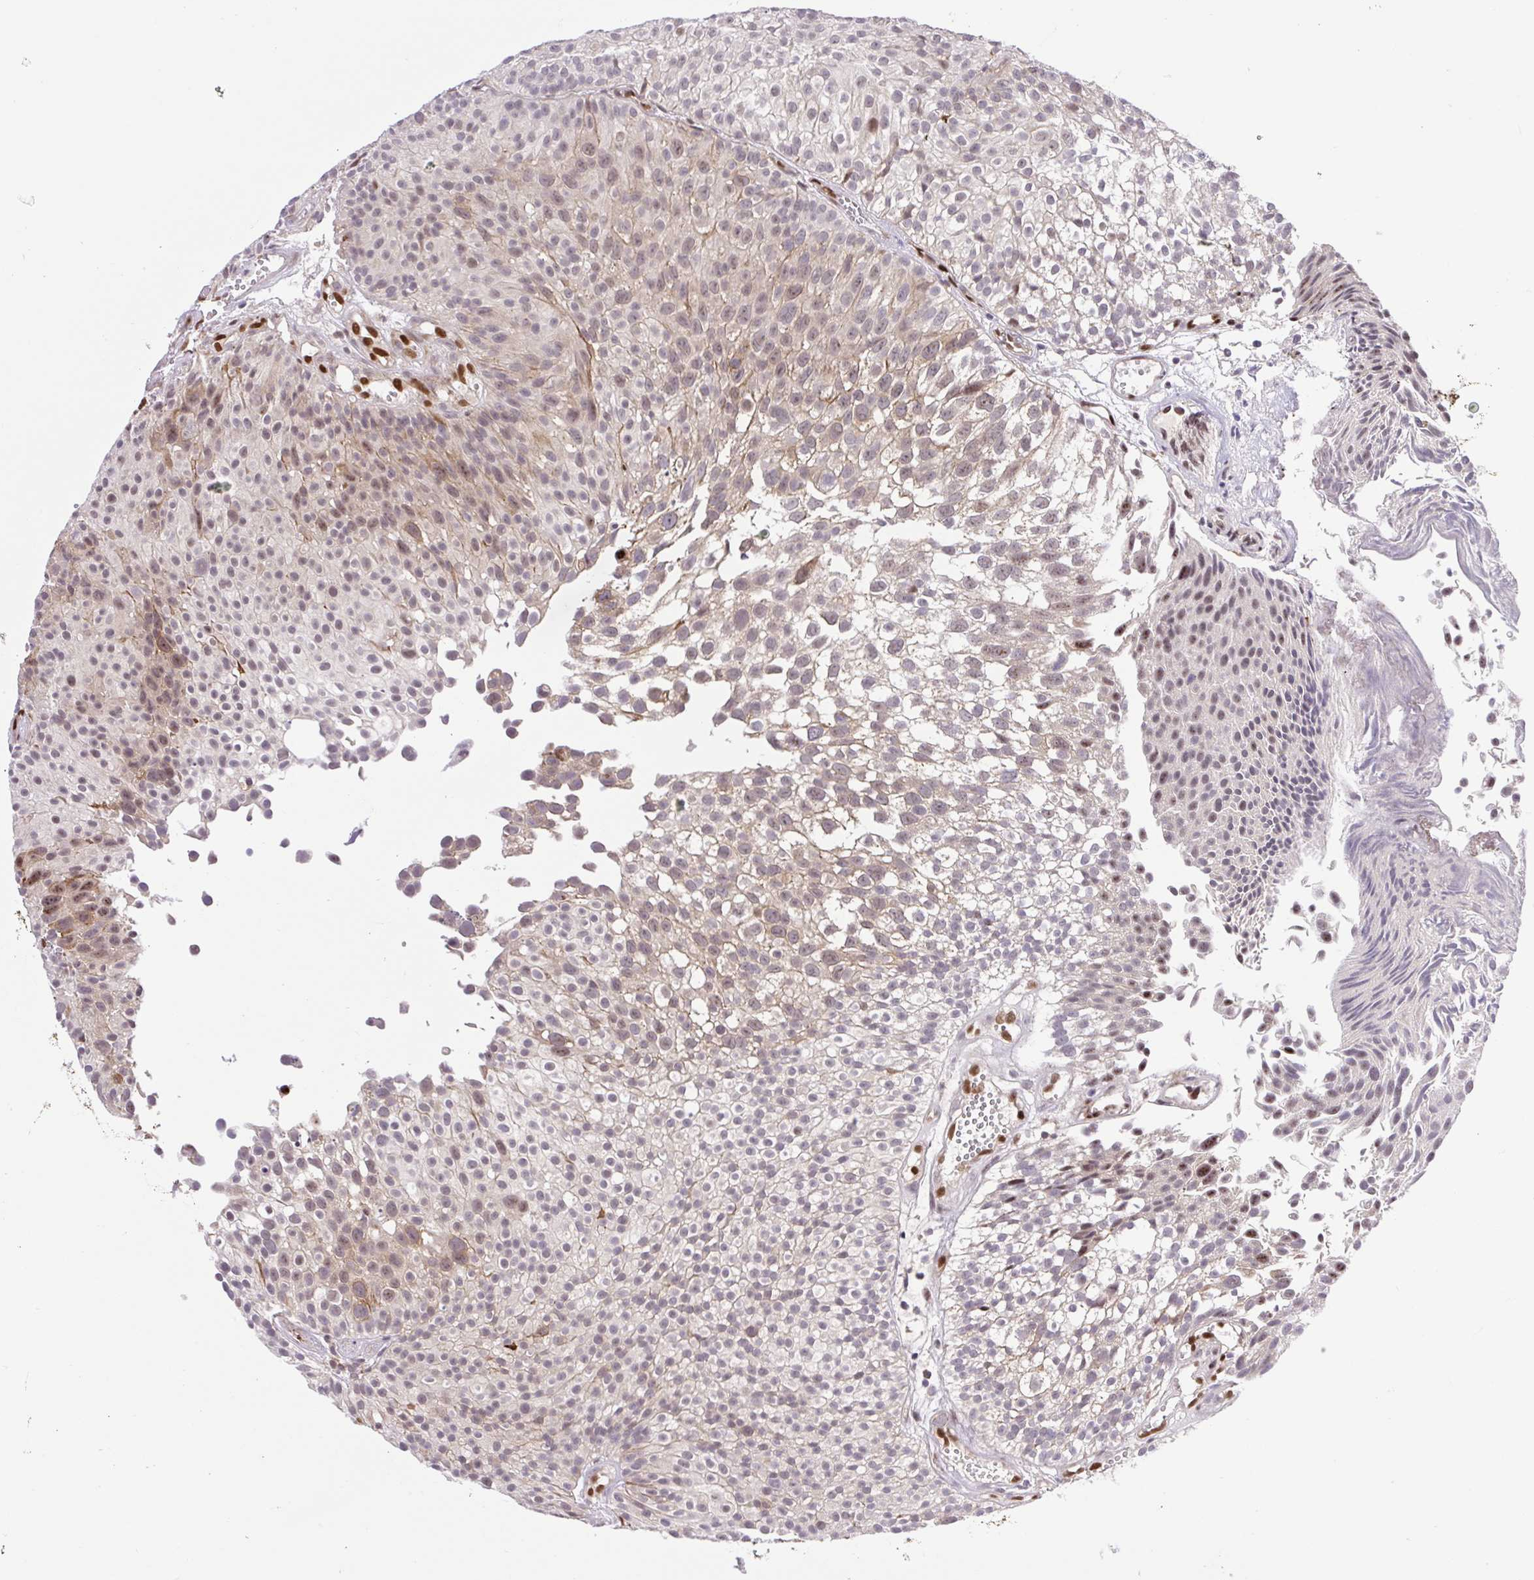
{"staining": {"intensity": "weak", "quantity": "25%-75%", "location": "cytoplasmic/membranous,nuclear"}, "tissue": "urothelial cancer", "cell_type": "Tumor cells", "image_type": "cancer", "snomed": [{"axis": "morphology", "description": "Urothelial carcinoma, Low grade"}, {"axis": "topography", "description": "Urinary bladder"}], "caption": "Urothelial cancer stained with a brown dye exhibits weak cytoplasmic/membranous and nuclear positive expression in approximately 25%-75% of tumor cells.", "gene": "ERG", "patient": {"sex": "male", "age": 70}}